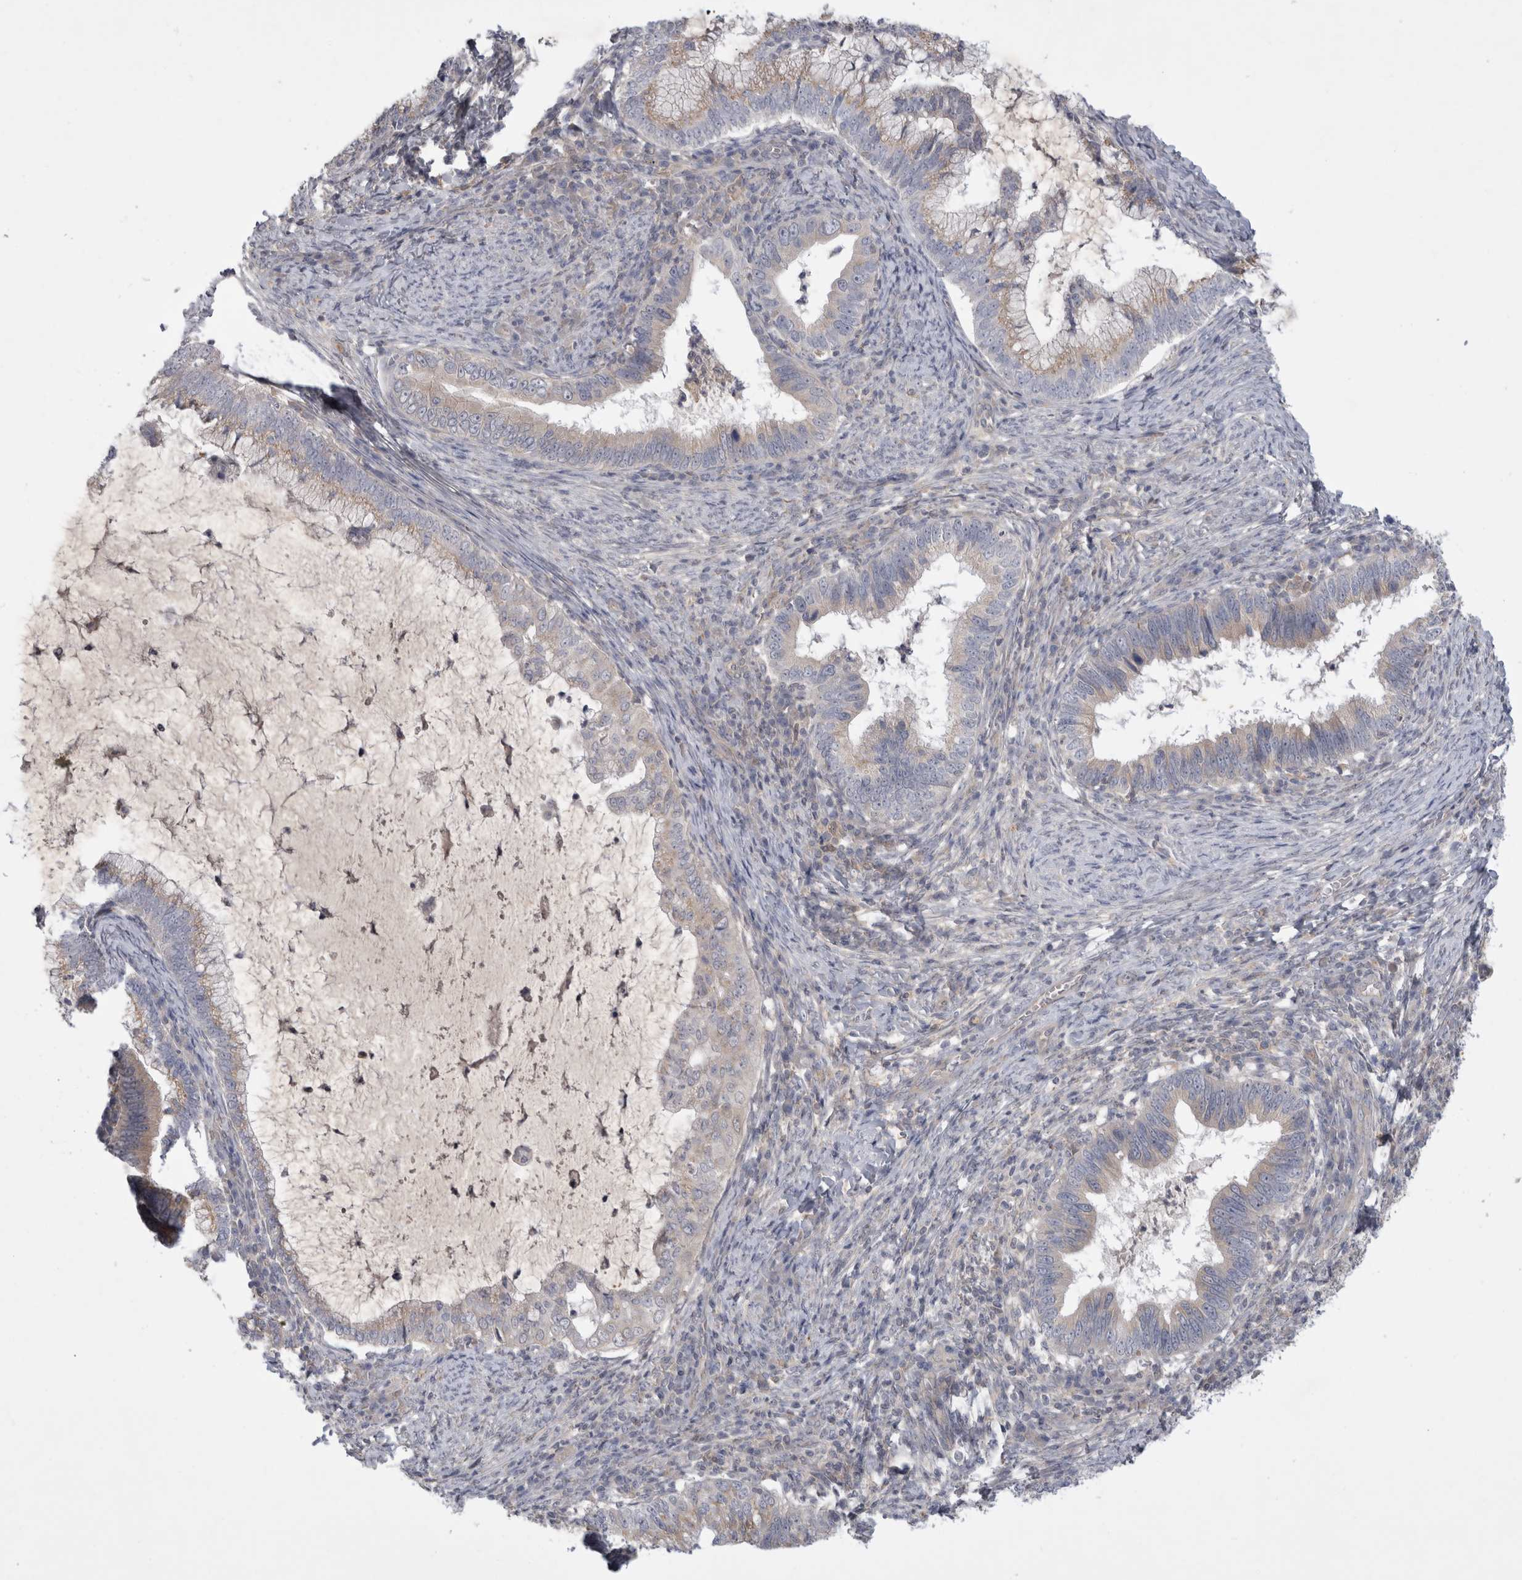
{"staining": {"intensity": "weak", "quantity": "25%-75%", "location": "cytoplasmic/membranous"}, "tissue": "cervical cancer", "cell_type": "Tumor cells", "image_type": "cancer", "snomed": [{"axis": "morphology", "description": "Adenocarcinoma, NOS"}, {"axis": "topography", "description": "Cervix"}], "caption": "This photomicrograph displays cervical cancer (adenocarcinoma) stained with IHC to label a protein in brown. The cytoplasmic/membranous of tumor cells show weak positivity for the protein. Nuclei are counter-stained blue.", "gene": "SRD5A3", "patient": {"sex": "female", "age": 36}}